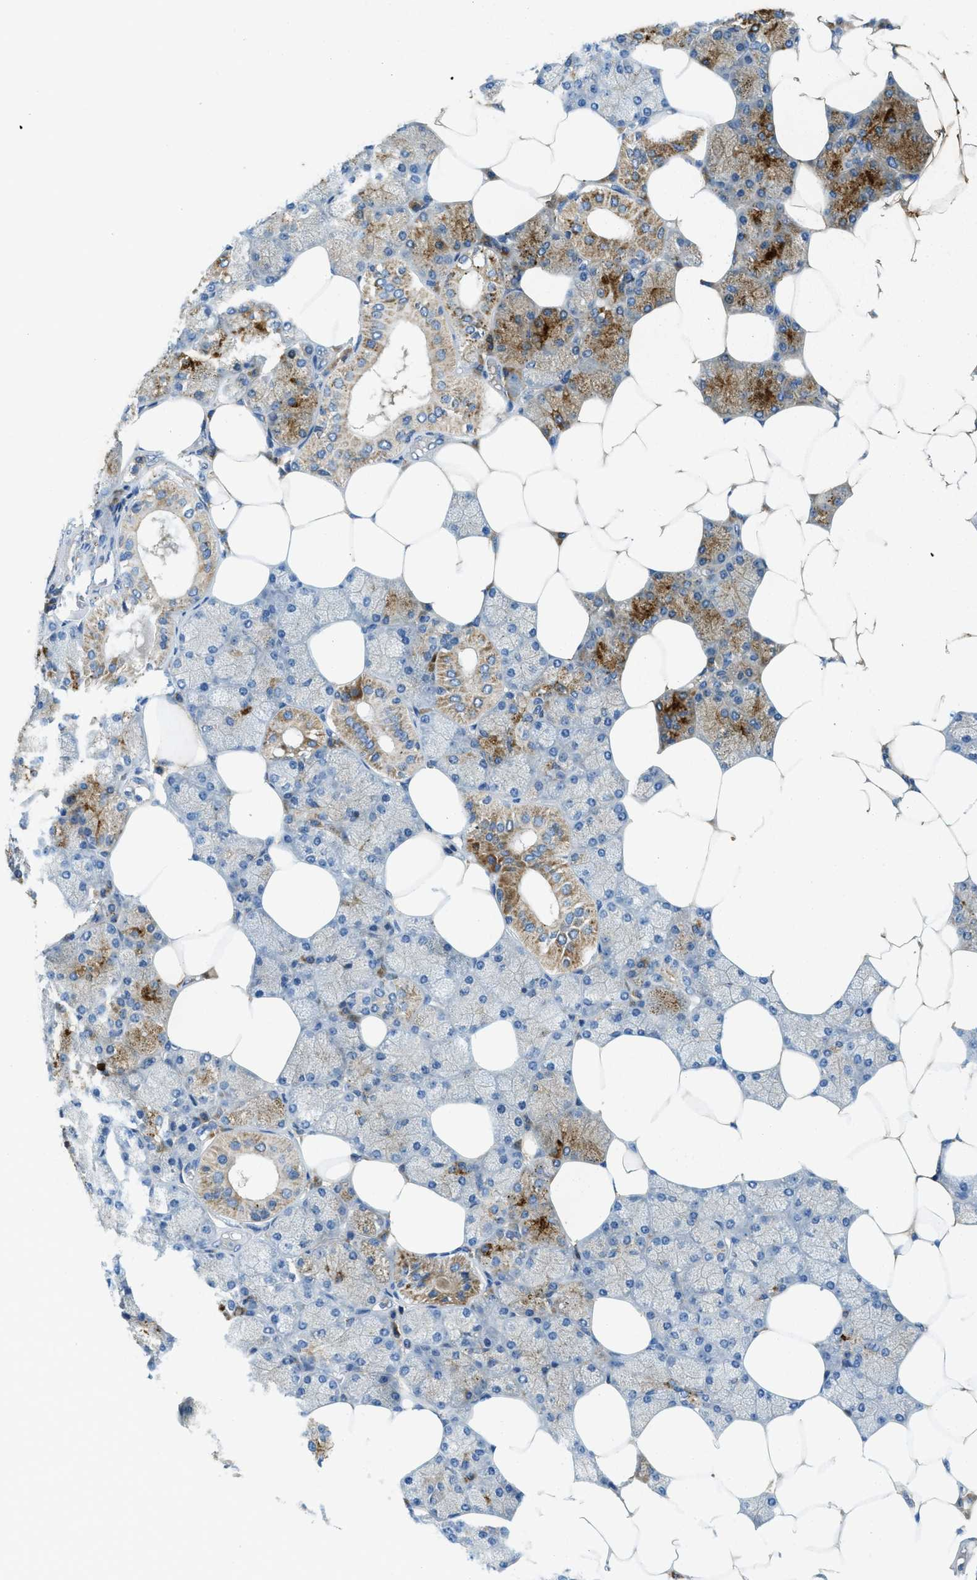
{"staining": {"intensity": "strong", "quantity": "25%-75%", "location": "cytoplasmic/membranous"}, "tissue": "salivary gland", "cell_type": "Glandular cells", "image_type": "normal", "snomed": [{"axis": "morphology", "description": "Normal tissue, NOS"}, {"axis": "topography", "description": "Salivary gland"}], "caption": "Protein expression analysis of unremarkable salivary gland exhibits strong cytoplasmic/membranous expression in approximately 25%-75% of glandular cells. (Brightfield microscopy of DAB IHC at high magnification).", "gene": "RFFL", "patient": {"sex": "male", "age": 62}}